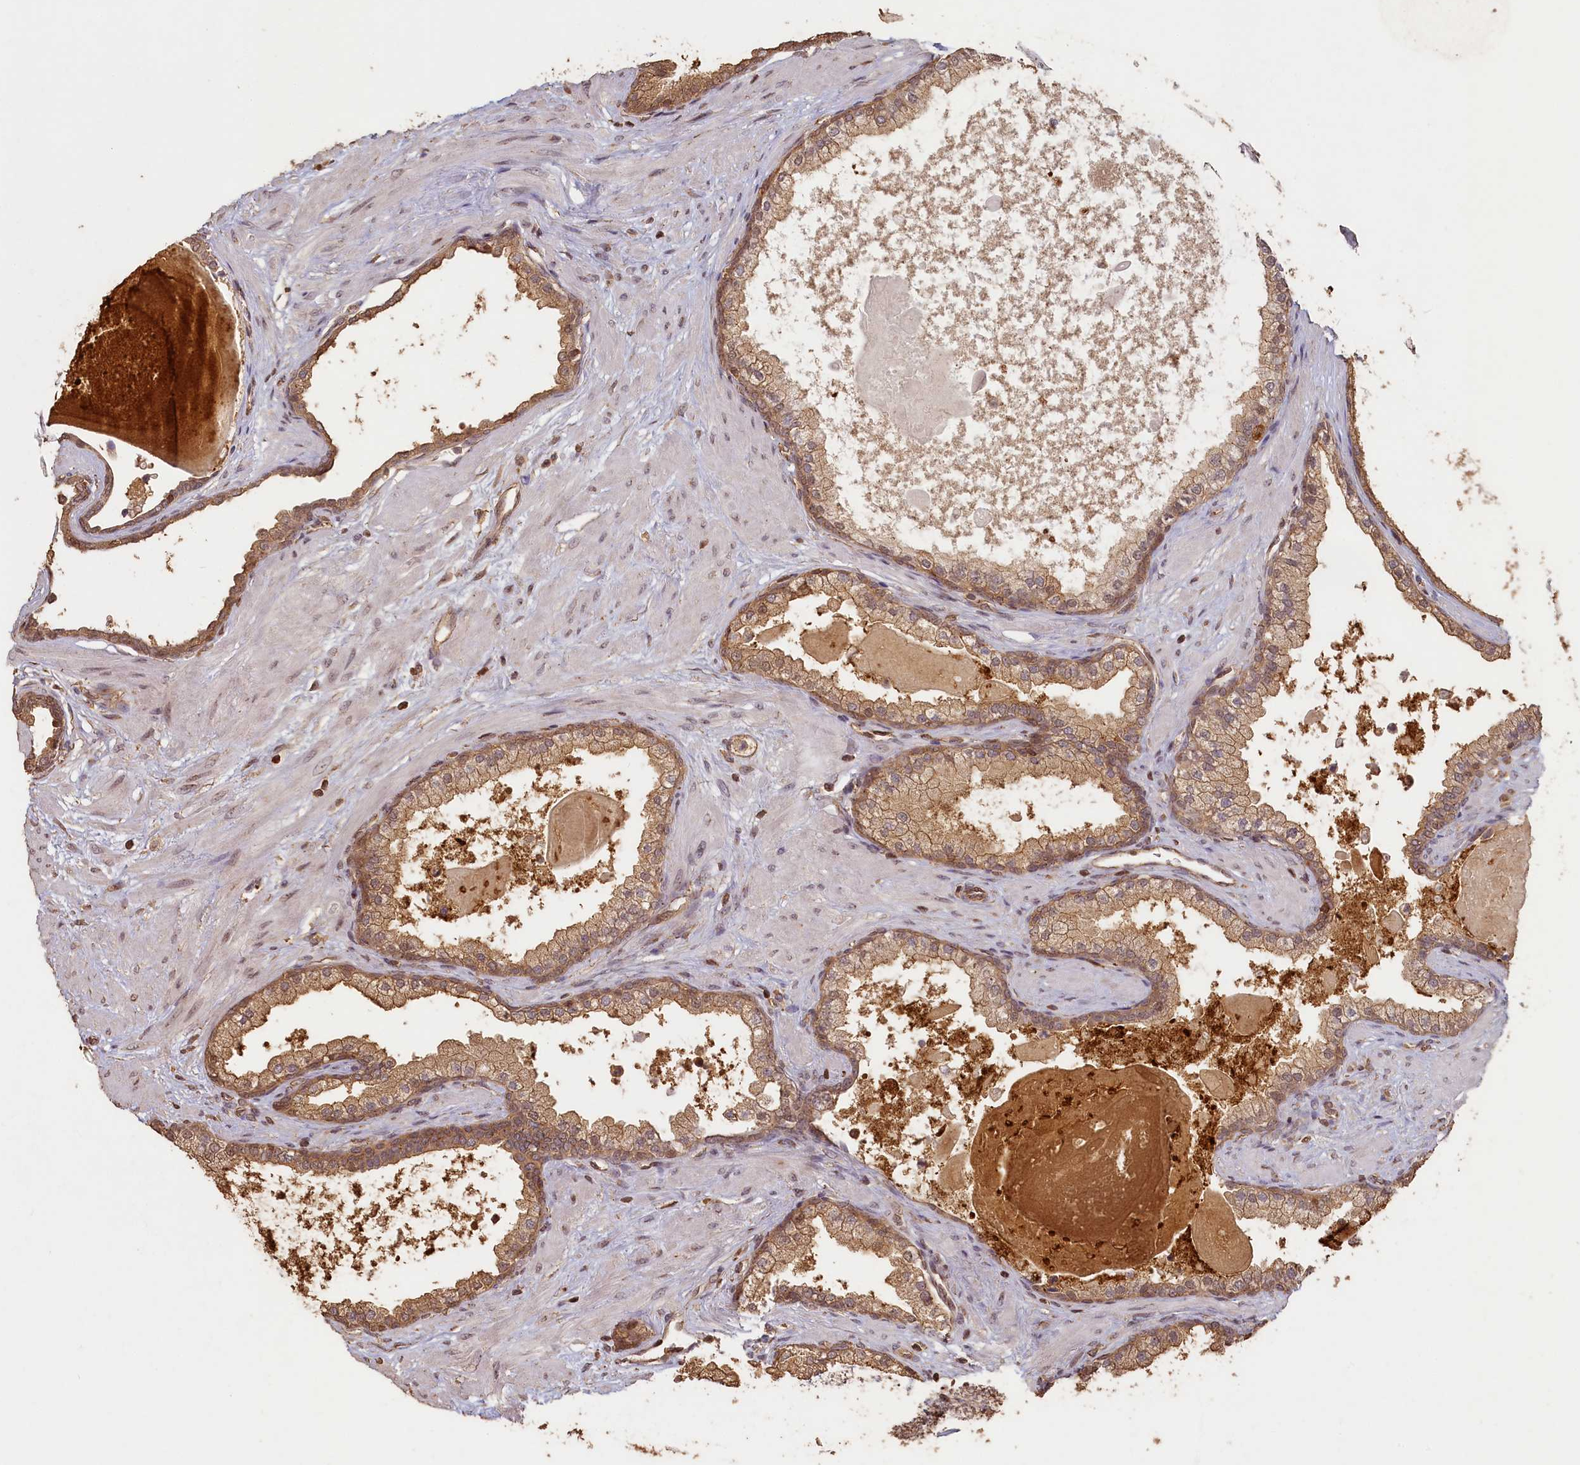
{"staining": {"intensity": "moderate", "quantity": ">75%", "location": "cytoplasmic/membranous"}, "tissue": "prostate", "cell_type": "Glandular cells", "image_type": "normal", "snomed": [{"axis": "morphology", "description": "Normal tissue, NOS"}, {"axis": "topography", "description": "Prostate"}], "caption": "Protein analysis of normal prostate displays moderate cytoplasmic/membranous staining in approximately >75% of glandular cells.", "gene": "MADD", "patient": {"sex": "male", "age": 57}}